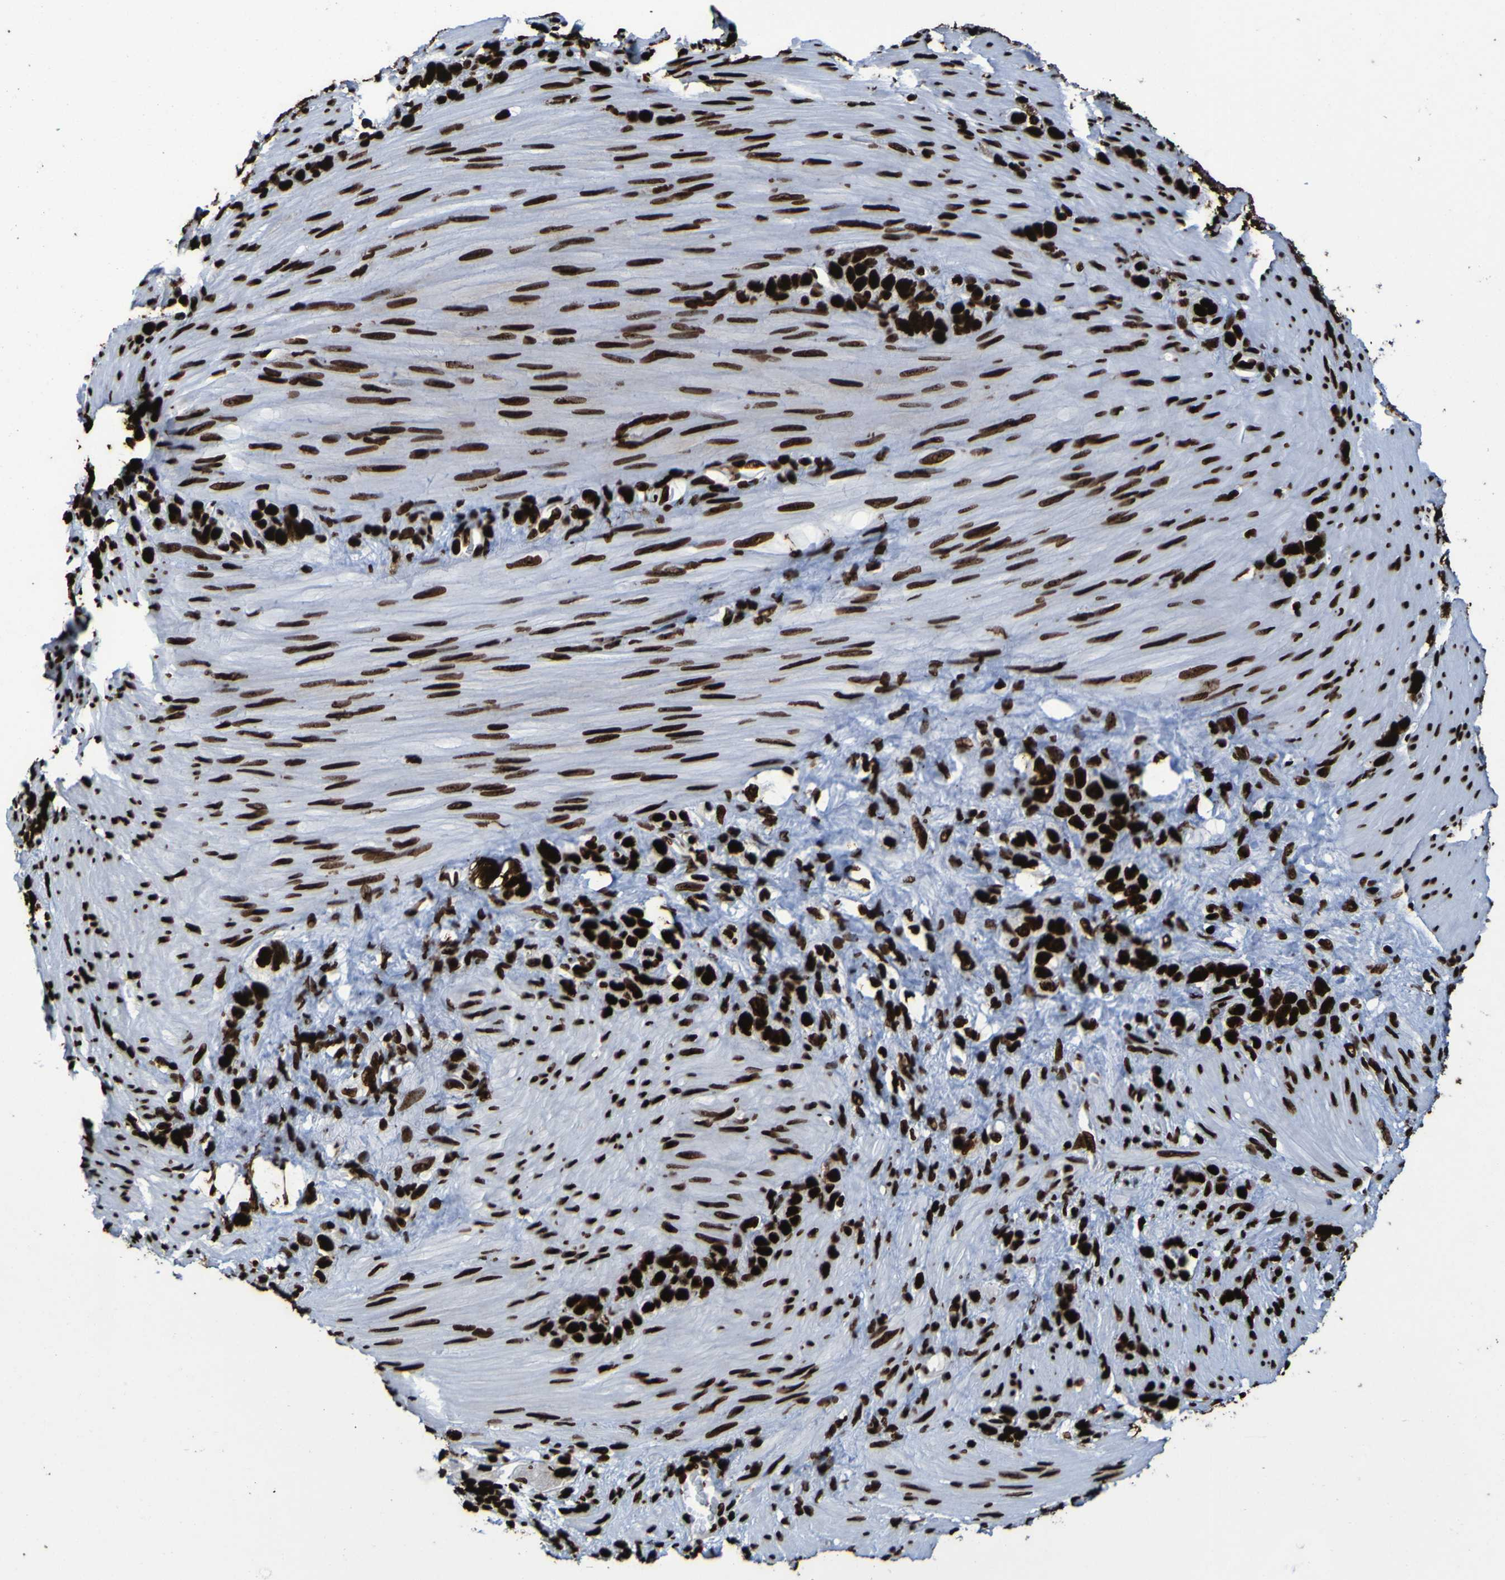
{"staining": {"intensity": "strong", "quantity": ">75%", "location": "nuclear"}, "tissue": "stomach cancer", "cell_type": "Tumor cells", "image_type": "cancer", "snomed": [{"axis": "morphology", "description": "Adenocarcinoma, NOS"}, {"axis": "morphology", "description": "Adenocarcinoma, High grade"}, {"axis": "topography", "description": "Stomach, upper"}, {"axis": "topography", "description": "Stomach, lower"}], "caption": "High-grade adenocarcinoma (stomach) stained with DAB immunohistochemistry reveals high levels of strong nuclear expression in approximately >75% of tumor cells.", "gene": "NPM1", "patient": {"sex": "female", "age": 65}}